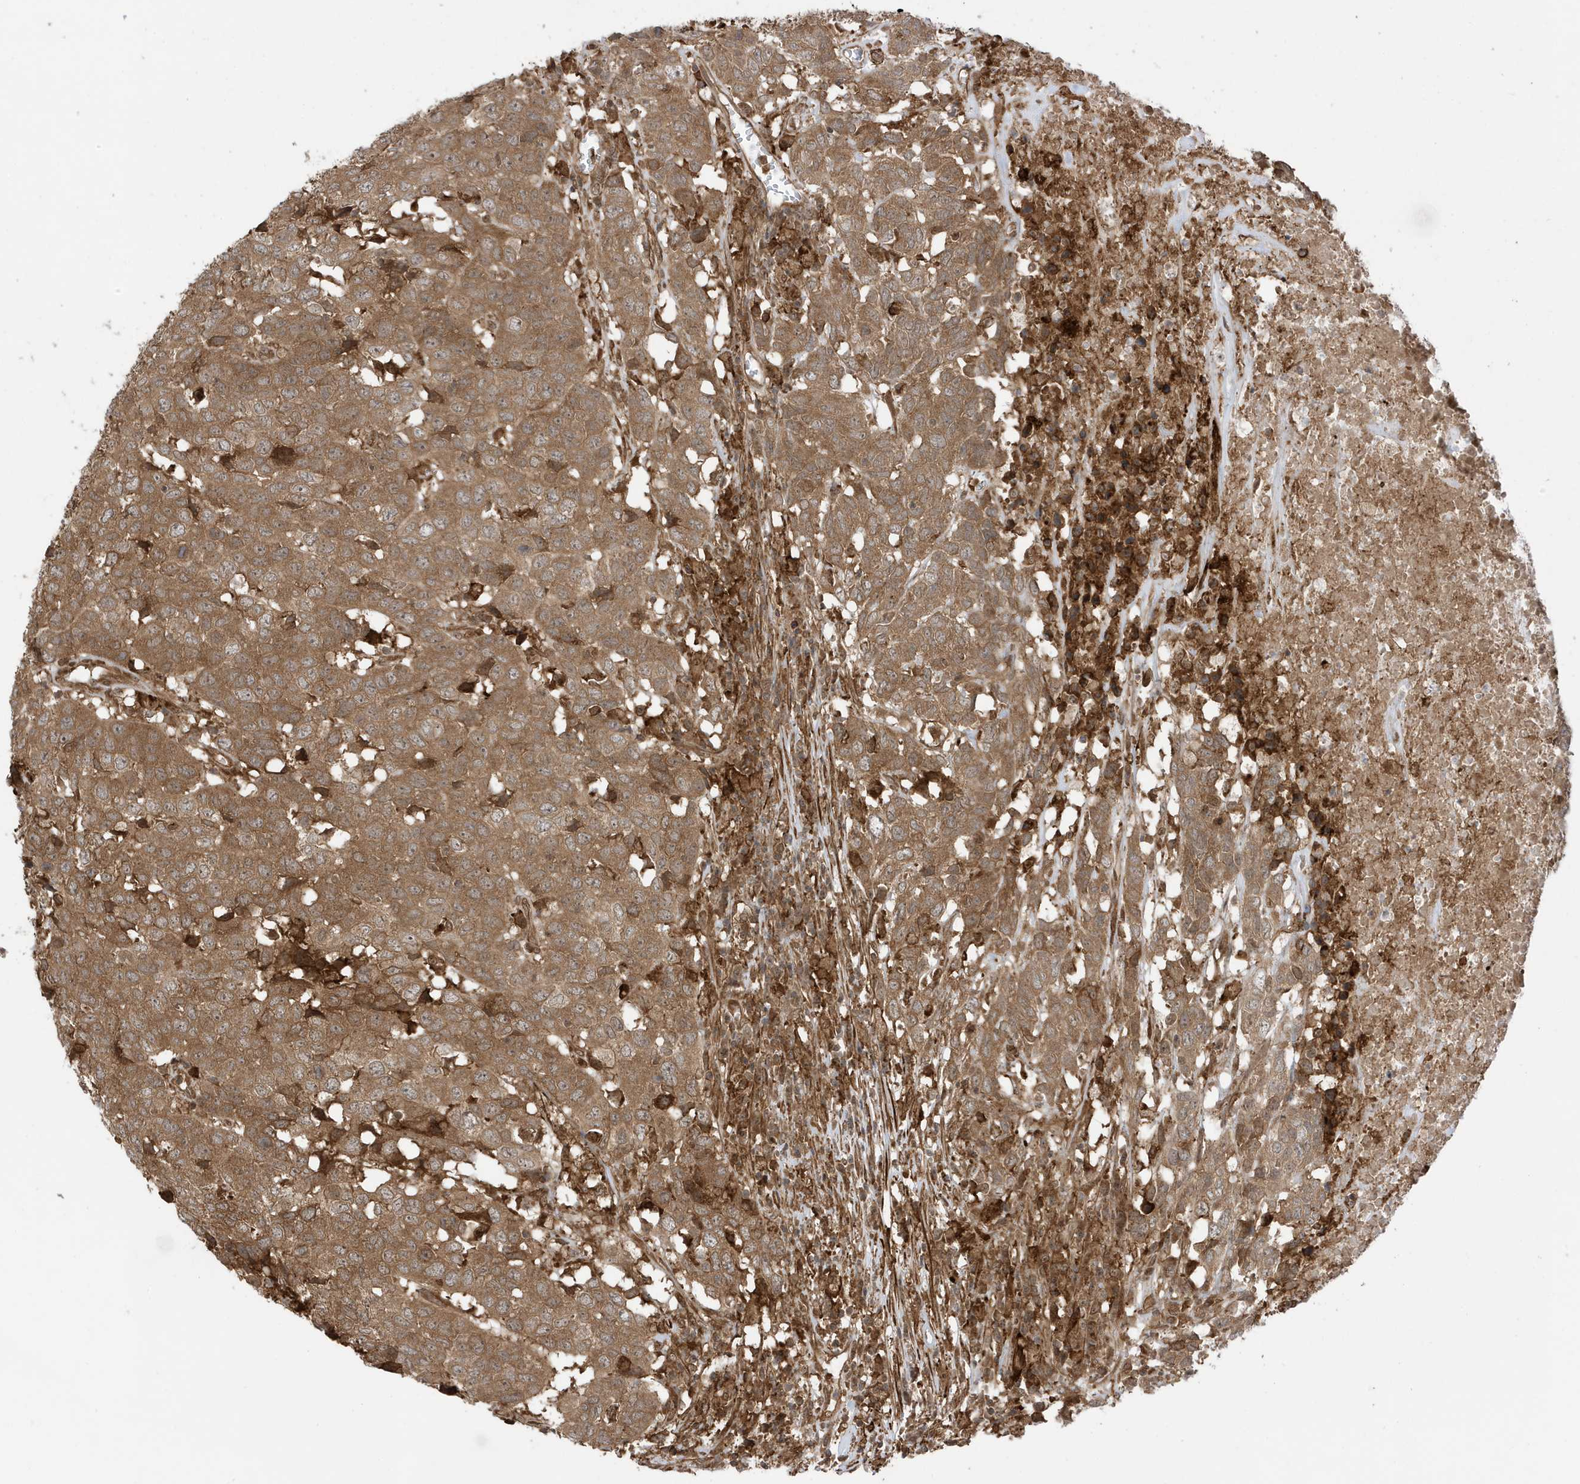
{"staining": {"intensity": "moderate", "quantity": ">75%", "location": "cytoplasmic/membranous"}, "tissue": "head and neck cancer", "cell_type": "Tumor cells", "image_type": "cancer", "snomed": [{"axis": "morphology", "description": "Squamous cell carcinoma, NOS"}, {"axis": "topography", "description": "Head-Neck"}], "caption": "IHC (DAB (3,3'-diaminobenzidine)) staining of human head and neck cancer (squamous cell carcinoma) reveals moderate cytoplasmic/membranous protein positivity in approximately >75% of tumor cells.", "gene": "CDC42EP3", "patient": {"sex": "male", "age": 66}}